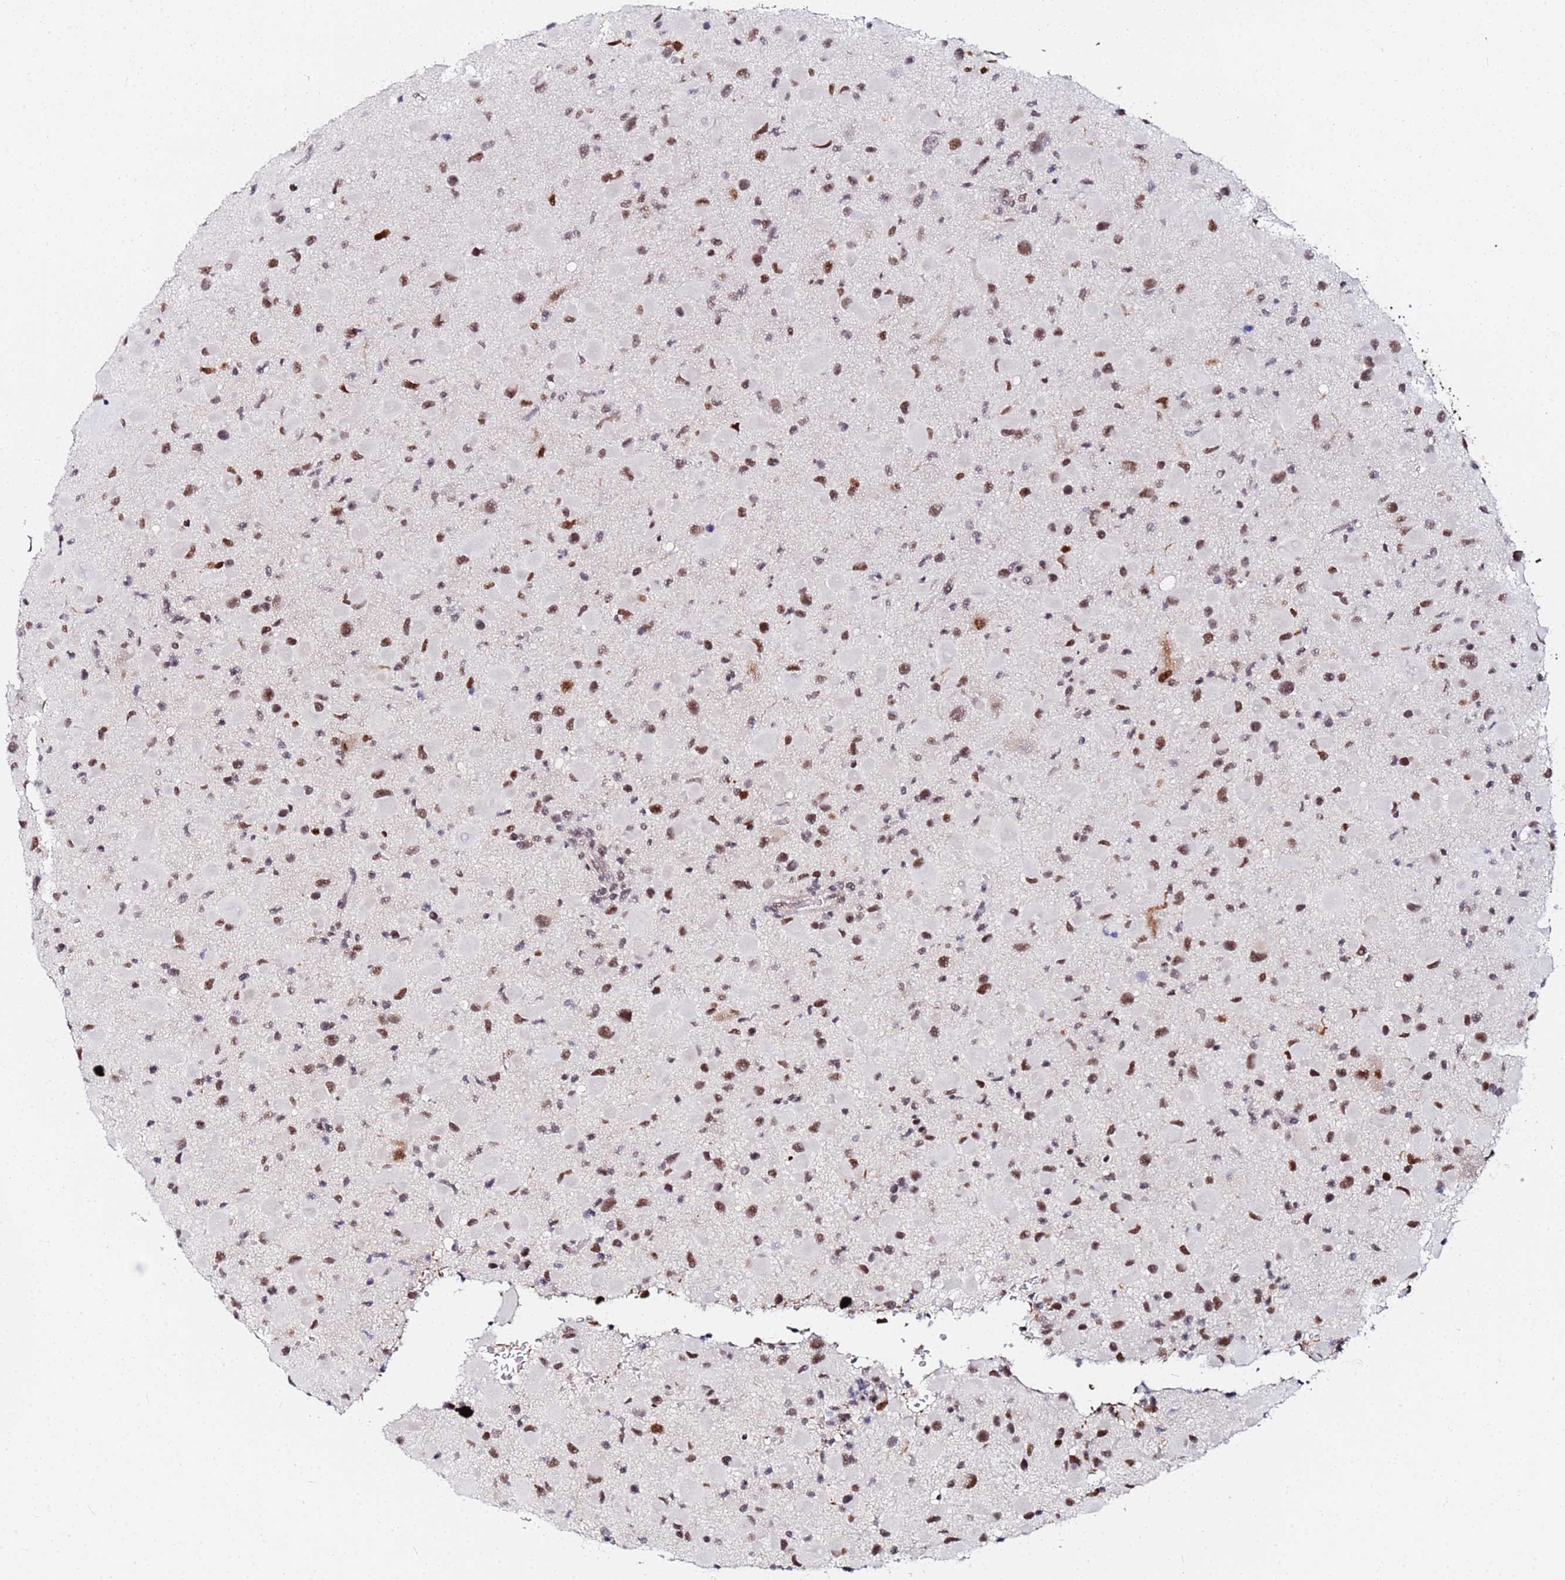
{"staining": {"intensity": "moderate", "quantity": ">75%", "location": "nuclear"}, "tissue": "glioma", "cell_type": "Tumor cells", "image_type": "cancer", "snomed": [{"axis": "morphology", "description": "Glioma, malignant, Low grade"}, {"axis": "topography", "description": "Brain"}], "caption": "The immunohistochemical stain labels moderate nuclear positivity in tumor cells of glioma tissue. Nuclei are stained in blue.", "gene": "MTCL1", "patient": {"sex": "female", "age": 32}}